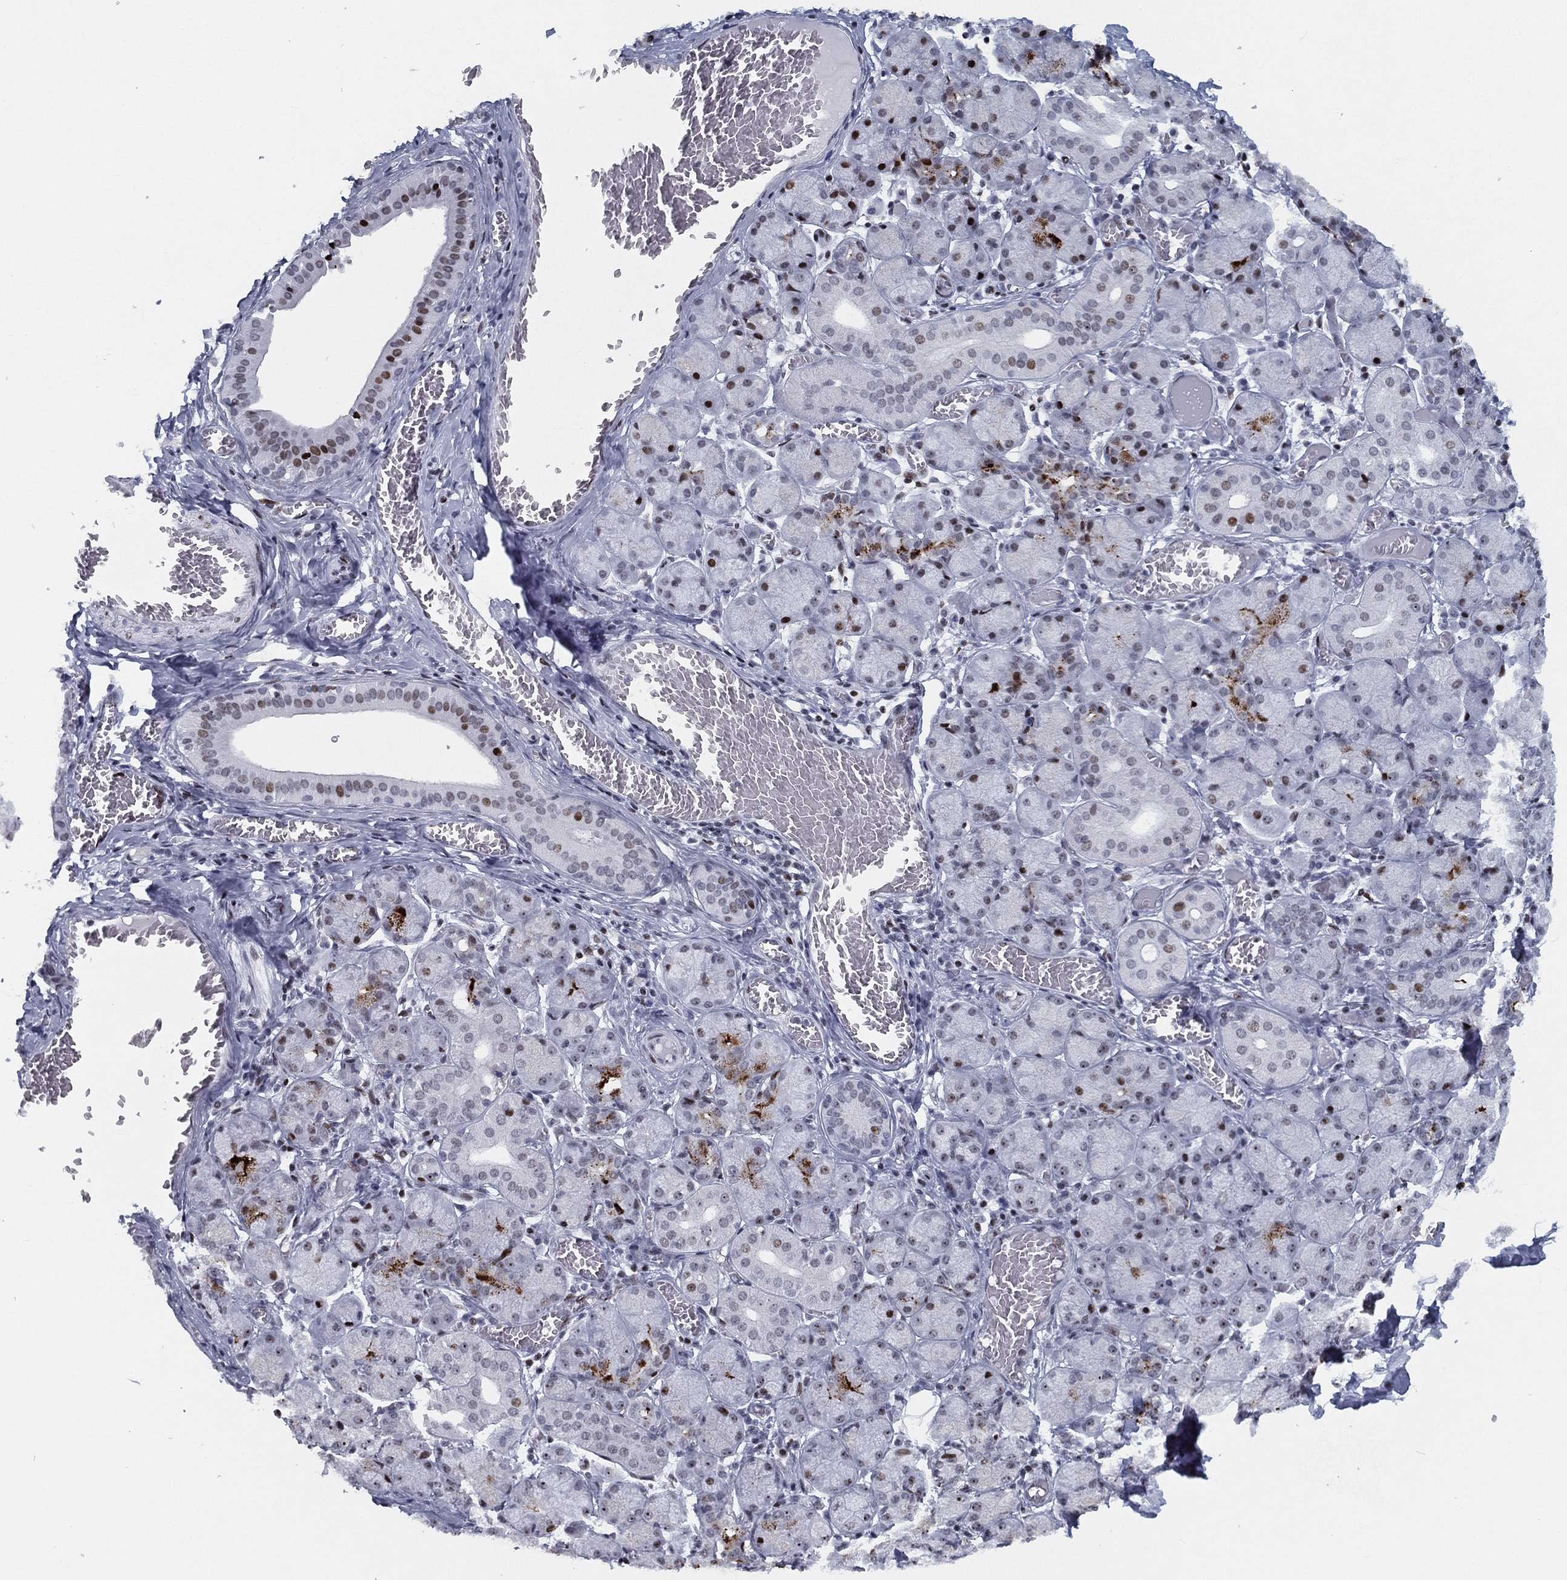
{"staining": {"intensity": "strong", "quantity": "25%-75%", "location": "nuclear"}, "tissue": "salivary gland", "cell_type": "Glandular cells", "image_type": "normal", "snomed": [{"axis": "morphology", "description": "Normal tissue, NOS"}, {"axis": "topography", "description": "Salivary gland"}, {"axis": "topography", "description": "Peripheral nerve tissue"}], "caption": "The image shows immunohistochemical staining of normal salivary gland. There is strong nuclear positivity is identified in about 25%-75% of glandular cells.", "gene": "CYB561D2", "patient": {"sex": "female", "age": 24}}